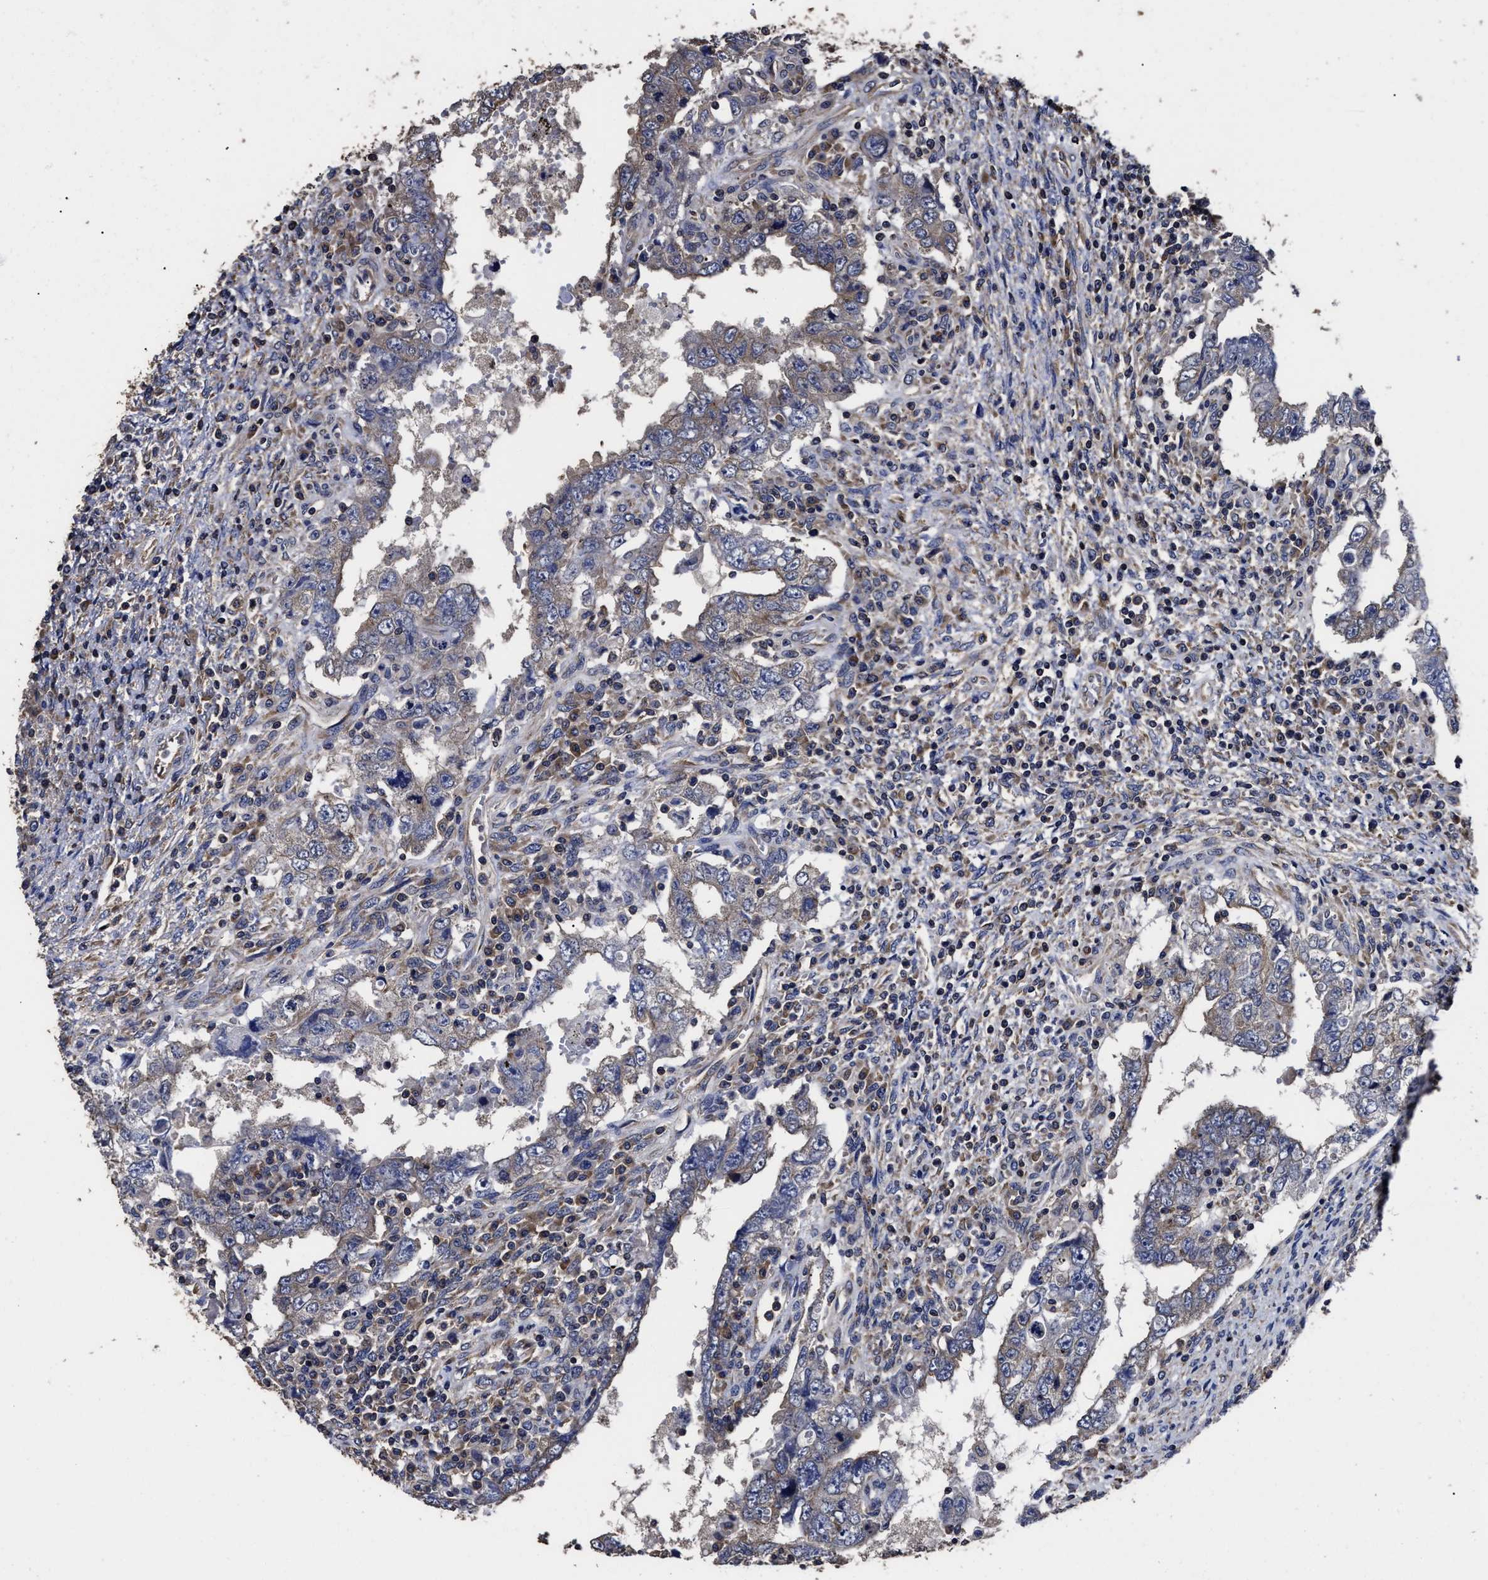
{"staining": {"intensity": "weak", "quantity": "<25%", "location": "cytoplasmic/membranous"}, "tissue": "testis cancer", "cell_type": "Tumor cells", "image_type": "cancer", "snomed": [{"axis": "morphology", "description": "Carcinoma, Embryonal, NOS"}, {"axis": "topography", "description": "Testis"}], "caption": "Immunohistochemical staining of human testis cancer reveals no significant positivity in tumor cells.", "gene": "AVEN", "patient": {"sex": "male", "age": 26}}